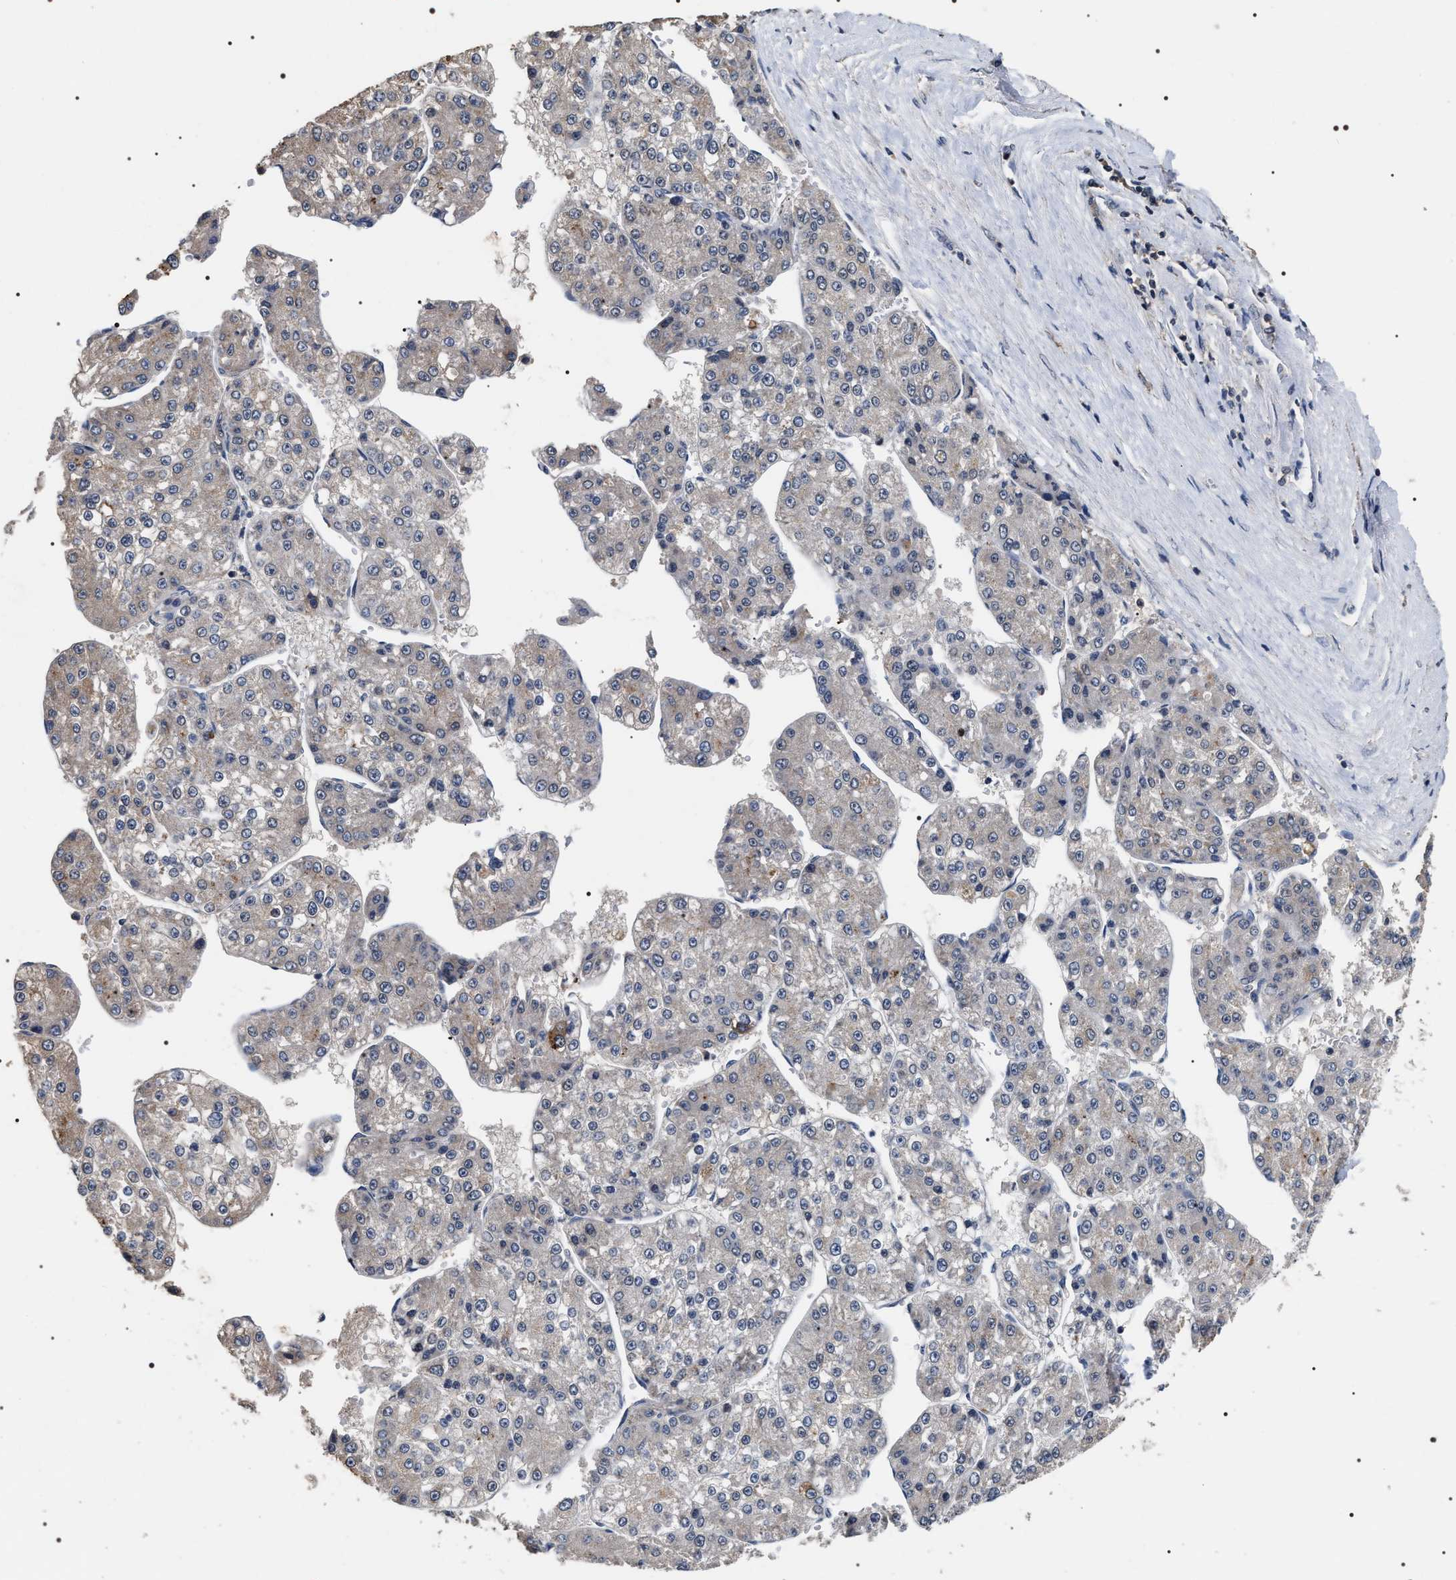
{"staining": {"intensity": "negative", "quantity": "none", "location": "none"}, "tissue": "liver cancer", "cell_type": "Tumor cells", "image_type": "cancer", "snomed": [{"axis": "morphology", "description": "Carcinoma, Hepatocellular, NOS"}, {"axis": "topography", "description": "Liver"}], "caption": "Immunohistochemistry (IHC) photomicrograph of hepatocellular carcinoma (liver) stained for a protein (brown), which exhibits no expression in tumor cells.", "gene": "UPF3A", "patient": {"sex": "female", "age": 73}}